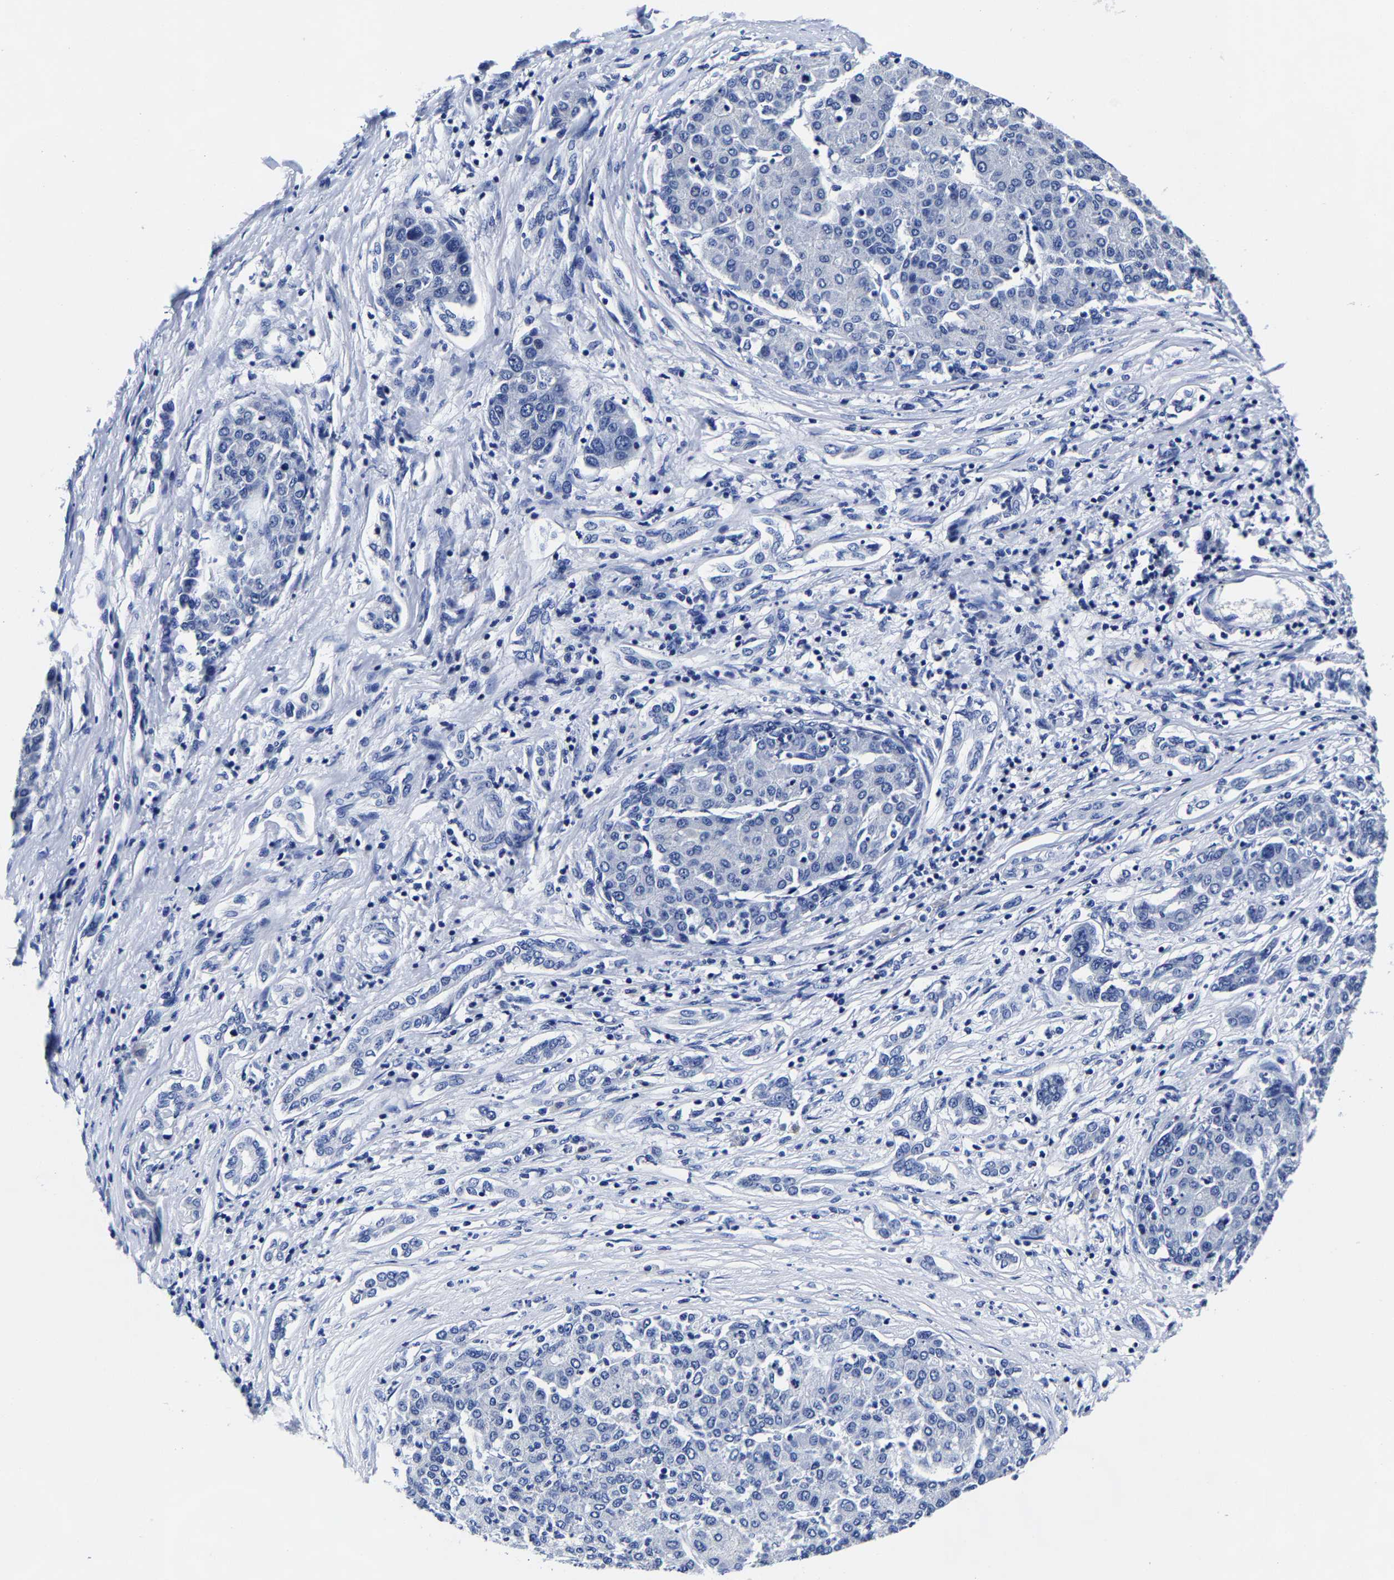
{"staining": {"intensity": "negative", "quantity": "none", "location": "none"}, "tissue": "liver cancer", "cell_type": "Tumor cells", "image_type": "cancer", "snomed": [{"axis": "morphology", "description": "Carcinoma, Hepatocellular, NOS"}, {"axis": "topography", "description": "Liver"}], "caption": "Tumor cells are negative for brown protein staining in liver hepatocellular carcinoma. (DAB immunohistochemistry, high magnification).", "gene": "CPA2", "patient": {"sex": "male", "age": 65}}